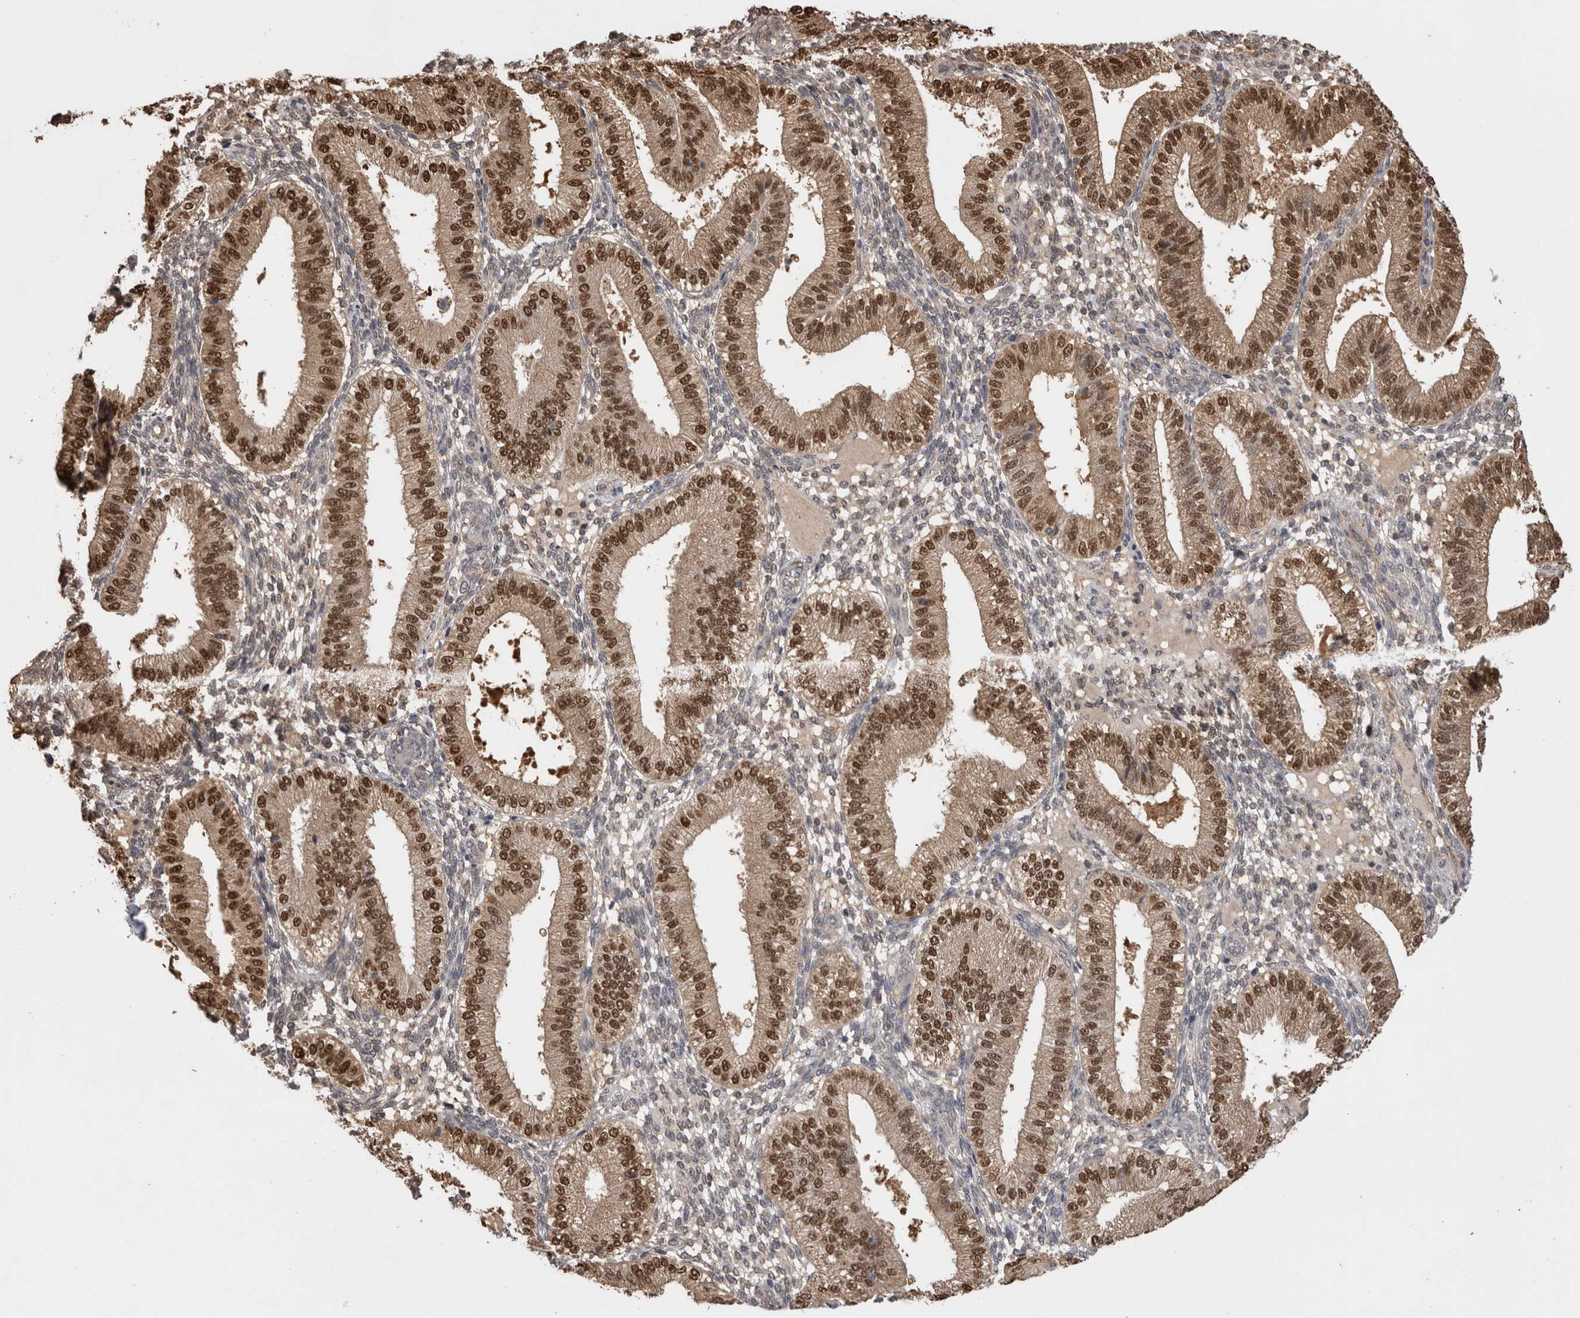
{"staining": {"intensity": "weak", "quantity": "25%-75%", "location": "cytoplasmic/membranous,nuclear"}, "tissue": "endometrium", "cell_type": "Cells in endometrial stroma", "image_type": "normal", "snomed": [{"axis": "morphology", "description": "Normal tissue, NOS"}, {"axis": "topography", "description": "Endometrium"}], "caption": "Immunohistochemistry (IHC) of unremarkable human endometrium exhibits low levels of weak cytoplasmic/membranous,nuclear positivity in approximately 25%-75% of cells in endometrial stroma.", "gene": "PREP", "patient": {"sex": "female", "age": 39}}